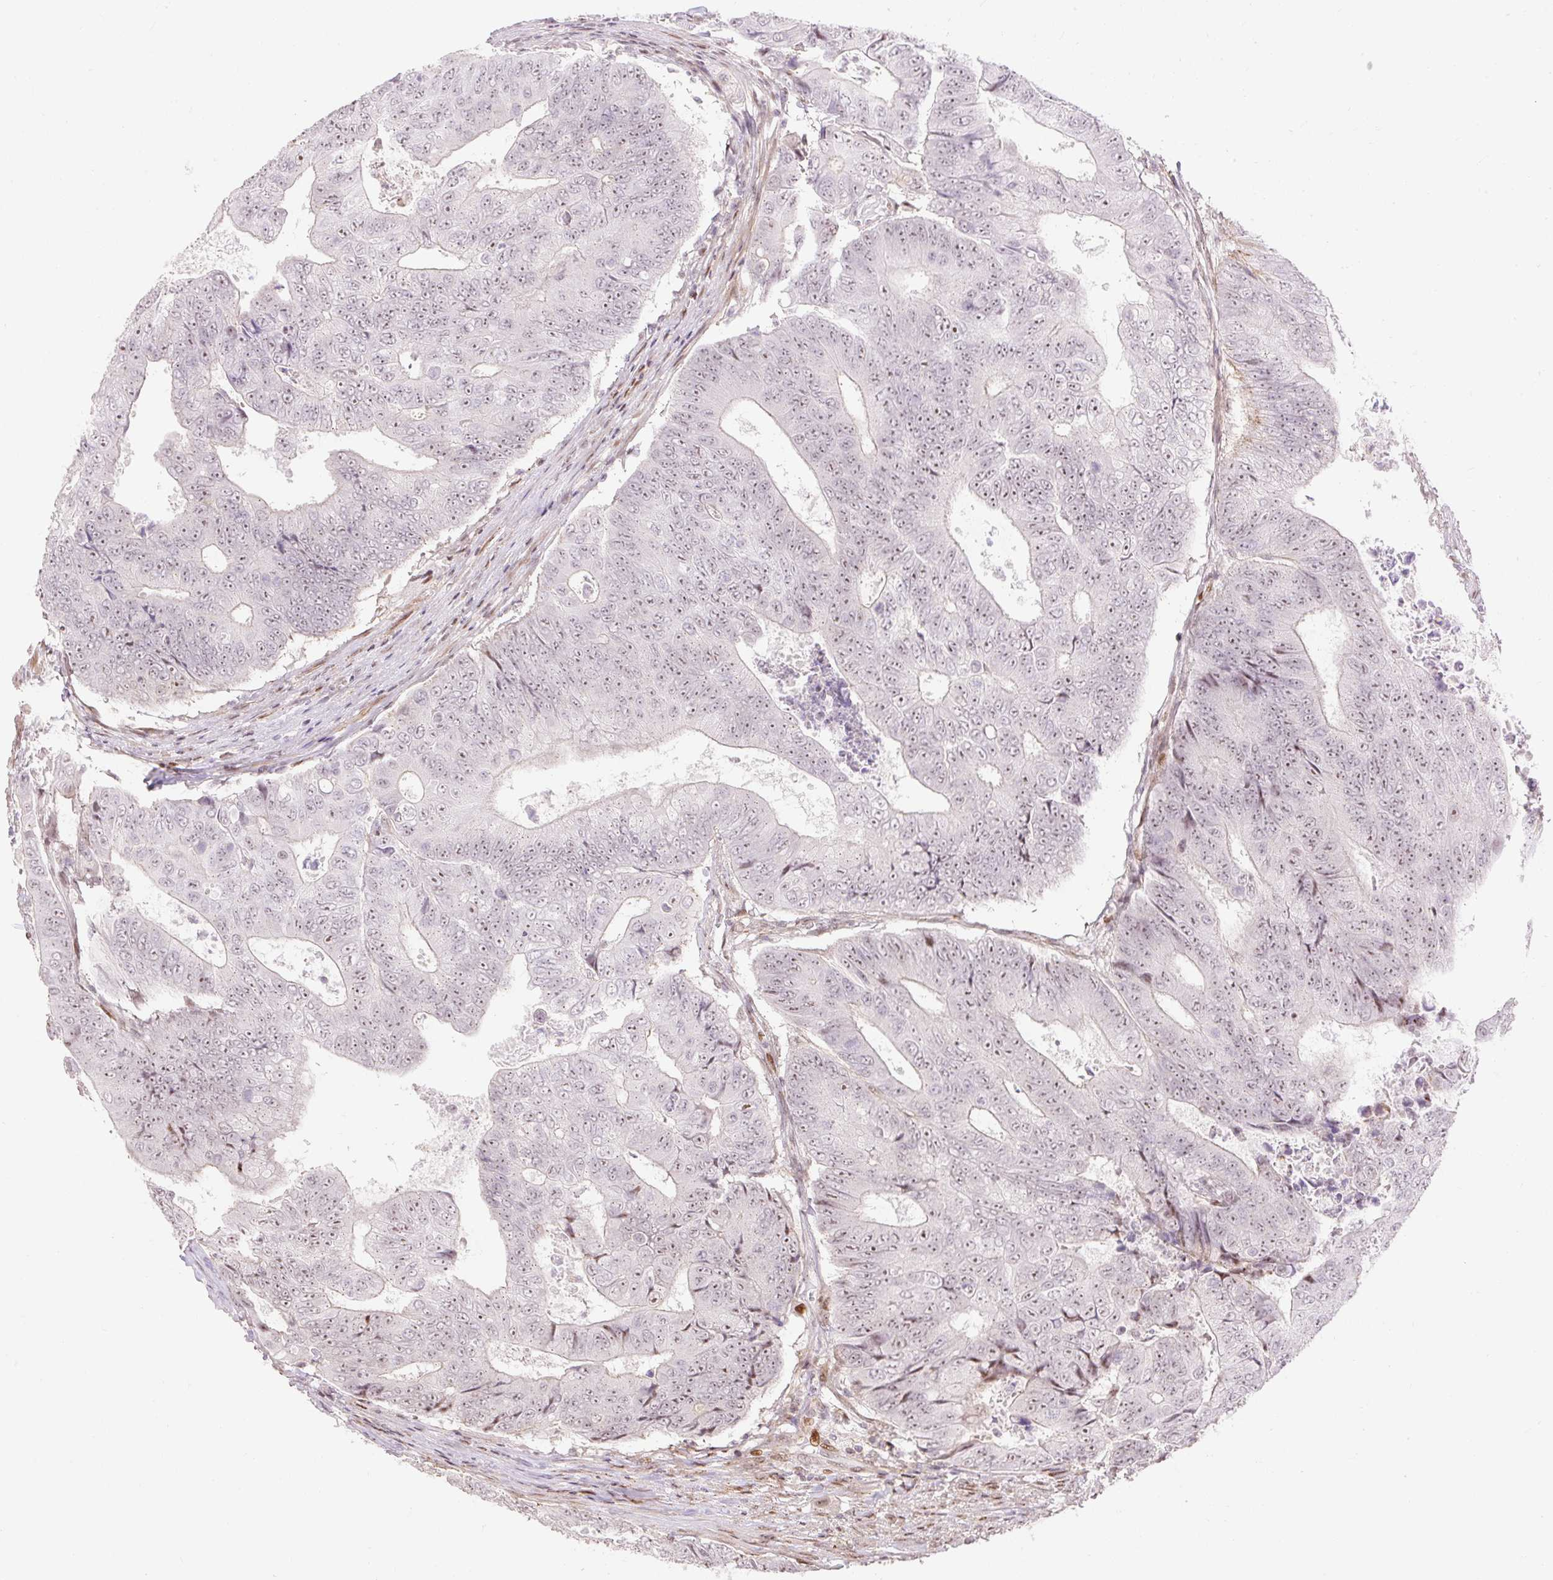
{"staining": {"intensity": "weak", "quantity": "25%-75%", "location": "nuclear"}, "tissue": "colorectal cancer", "cell_type": "Tumor cells", "image_type": "cancer", "snomed": [{"axis": "morphology", "description": "Adenocarcinoma, NOS"}, {"axis": "topography", "description": "Colon"}], "caption": "The immunohistochemical stain labels weak nuclear expression in tumor cells of colorectal cancer tissue.", "gene": "RIPPLY3", "patient": {"sex": "female", "age": 48}}